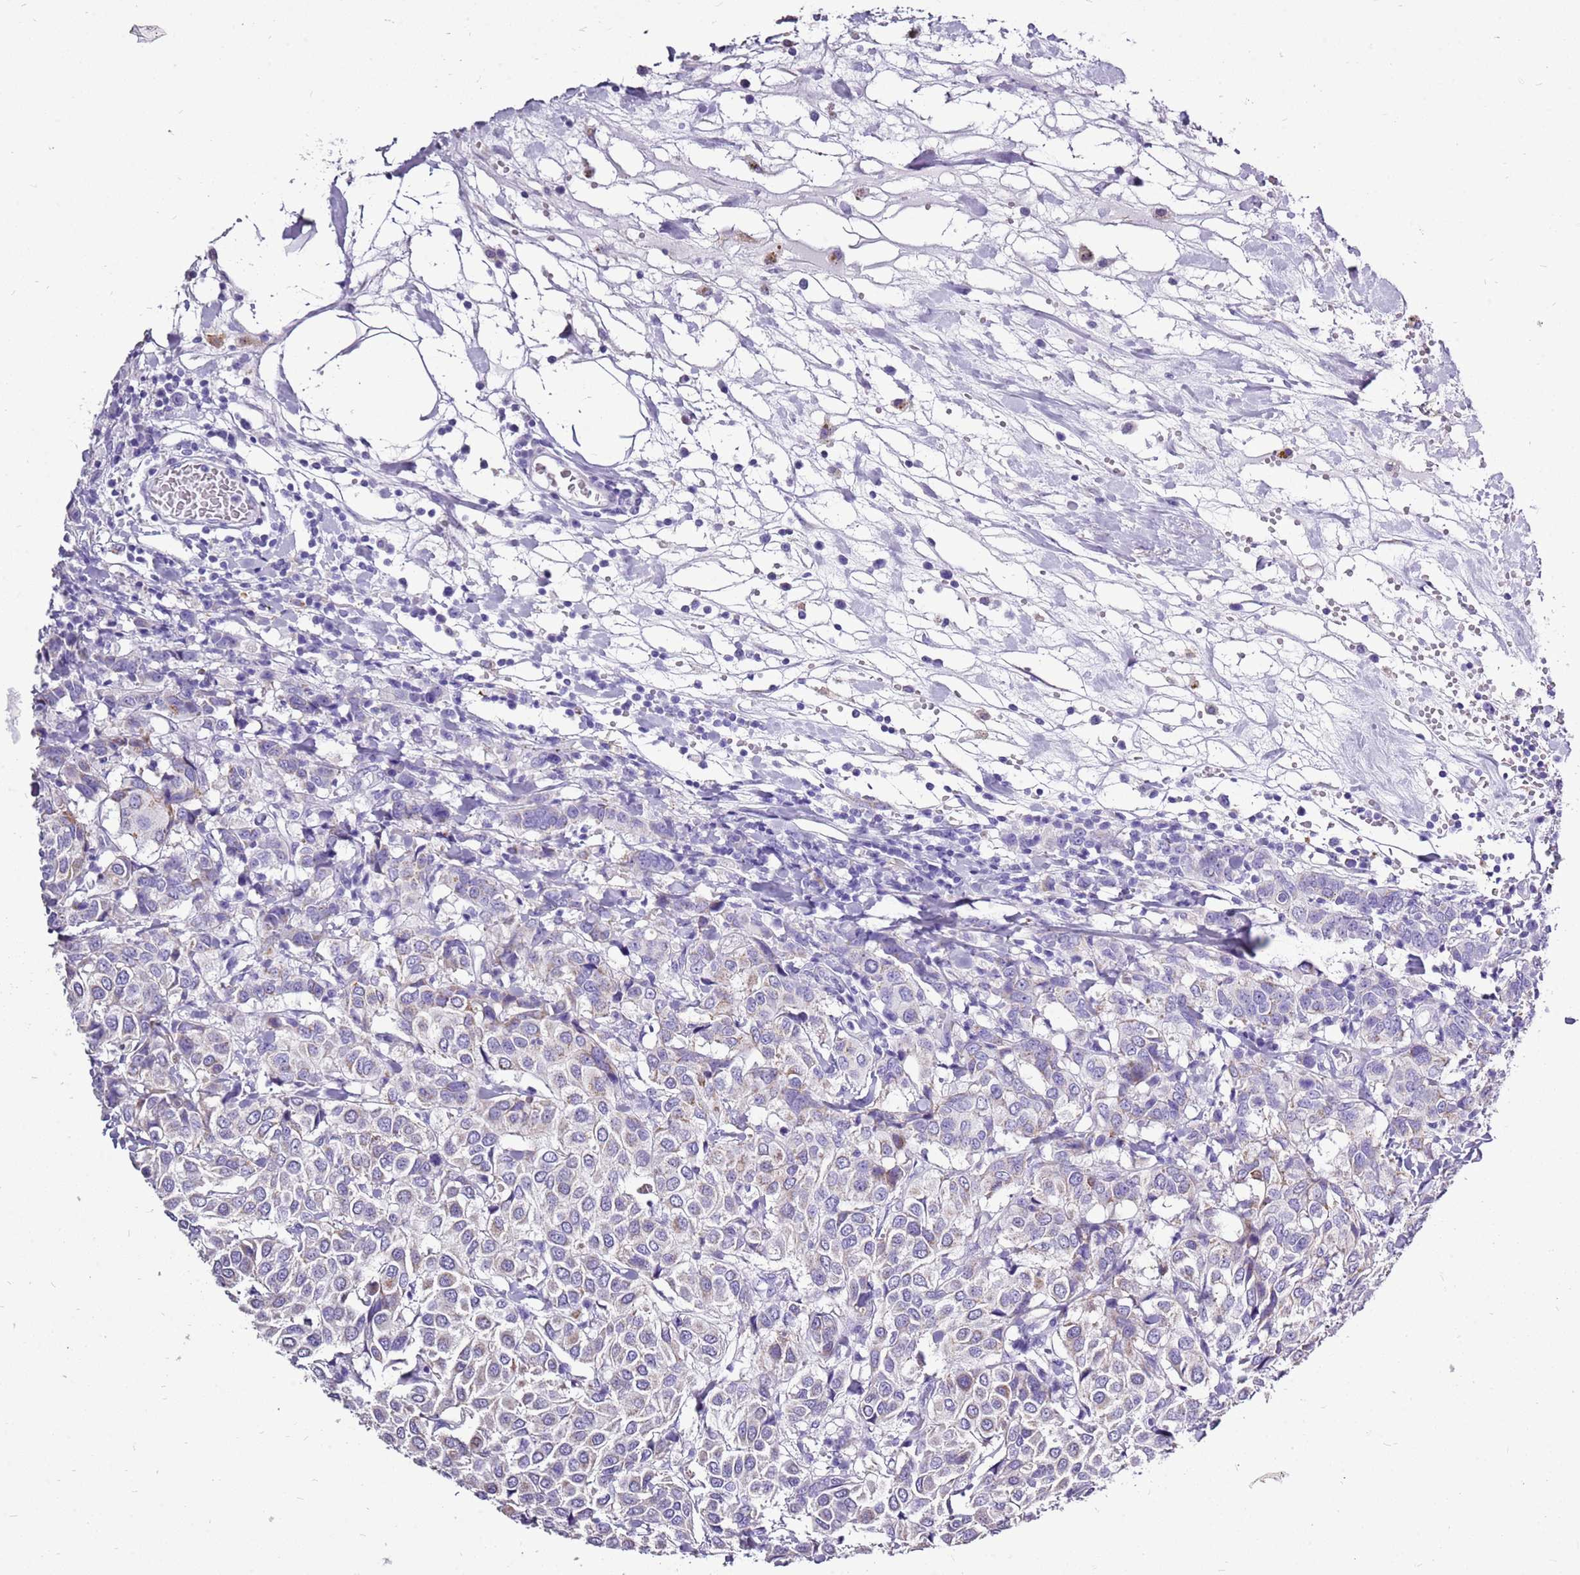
{"staining": {"intensity": "negative", "quantity": "none", "location": "none"}, "tissue": "breast cancer", "cell_type": "Tumor cells", "image_type": "cancer", "snomed": [{"axis": "morphology", "description": "Duct carcinoma"}, {"axis": "topography", "description": "Breast"}], "caption": "Tumor cells are negative for brown protein staining in intraductal carcinoma (breast).", "gene": "ACSS3", "patient": {"sex": "female", "age": 55}}